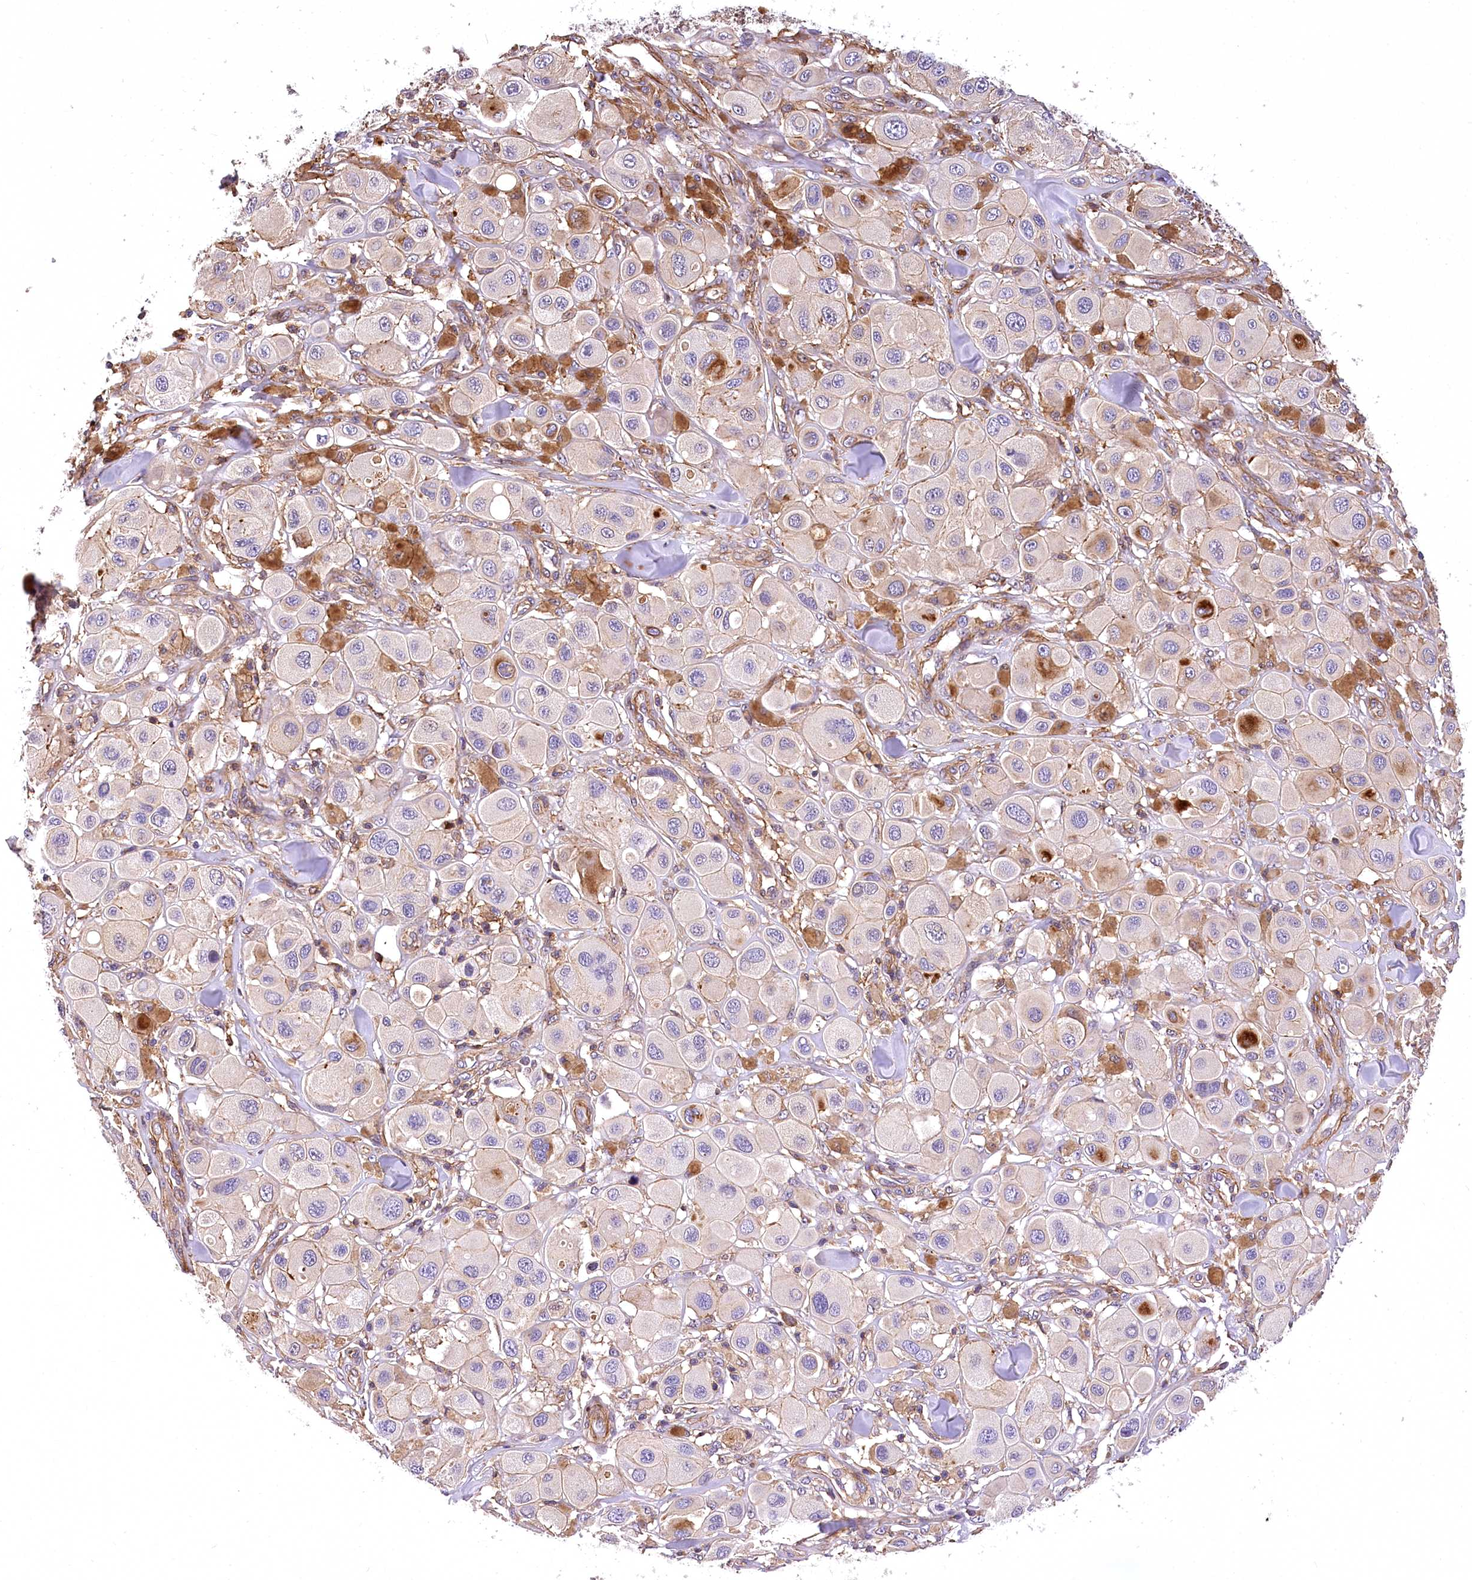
{"staining": {"intensity": "weak", "quantity": "<25%", "location": "cytoplasmic/membranous"}, "tissue": "melanoma", "cell_type": "Tumor cells", "image_type": "cancer", "snomed": [{"axis": "morphology", "description": "Malignant melanoma, Metastatic site"}, {"axis": "topography", "description": "Skin"}], "caption": "There is no significant staining in tumor cells of malignant melanoma (metastatic site). (Immunohistochemistry, brightfield microscopy, high magnification).", "gene": "DPP3", "patient": {"sex": "male", "age": 41}}